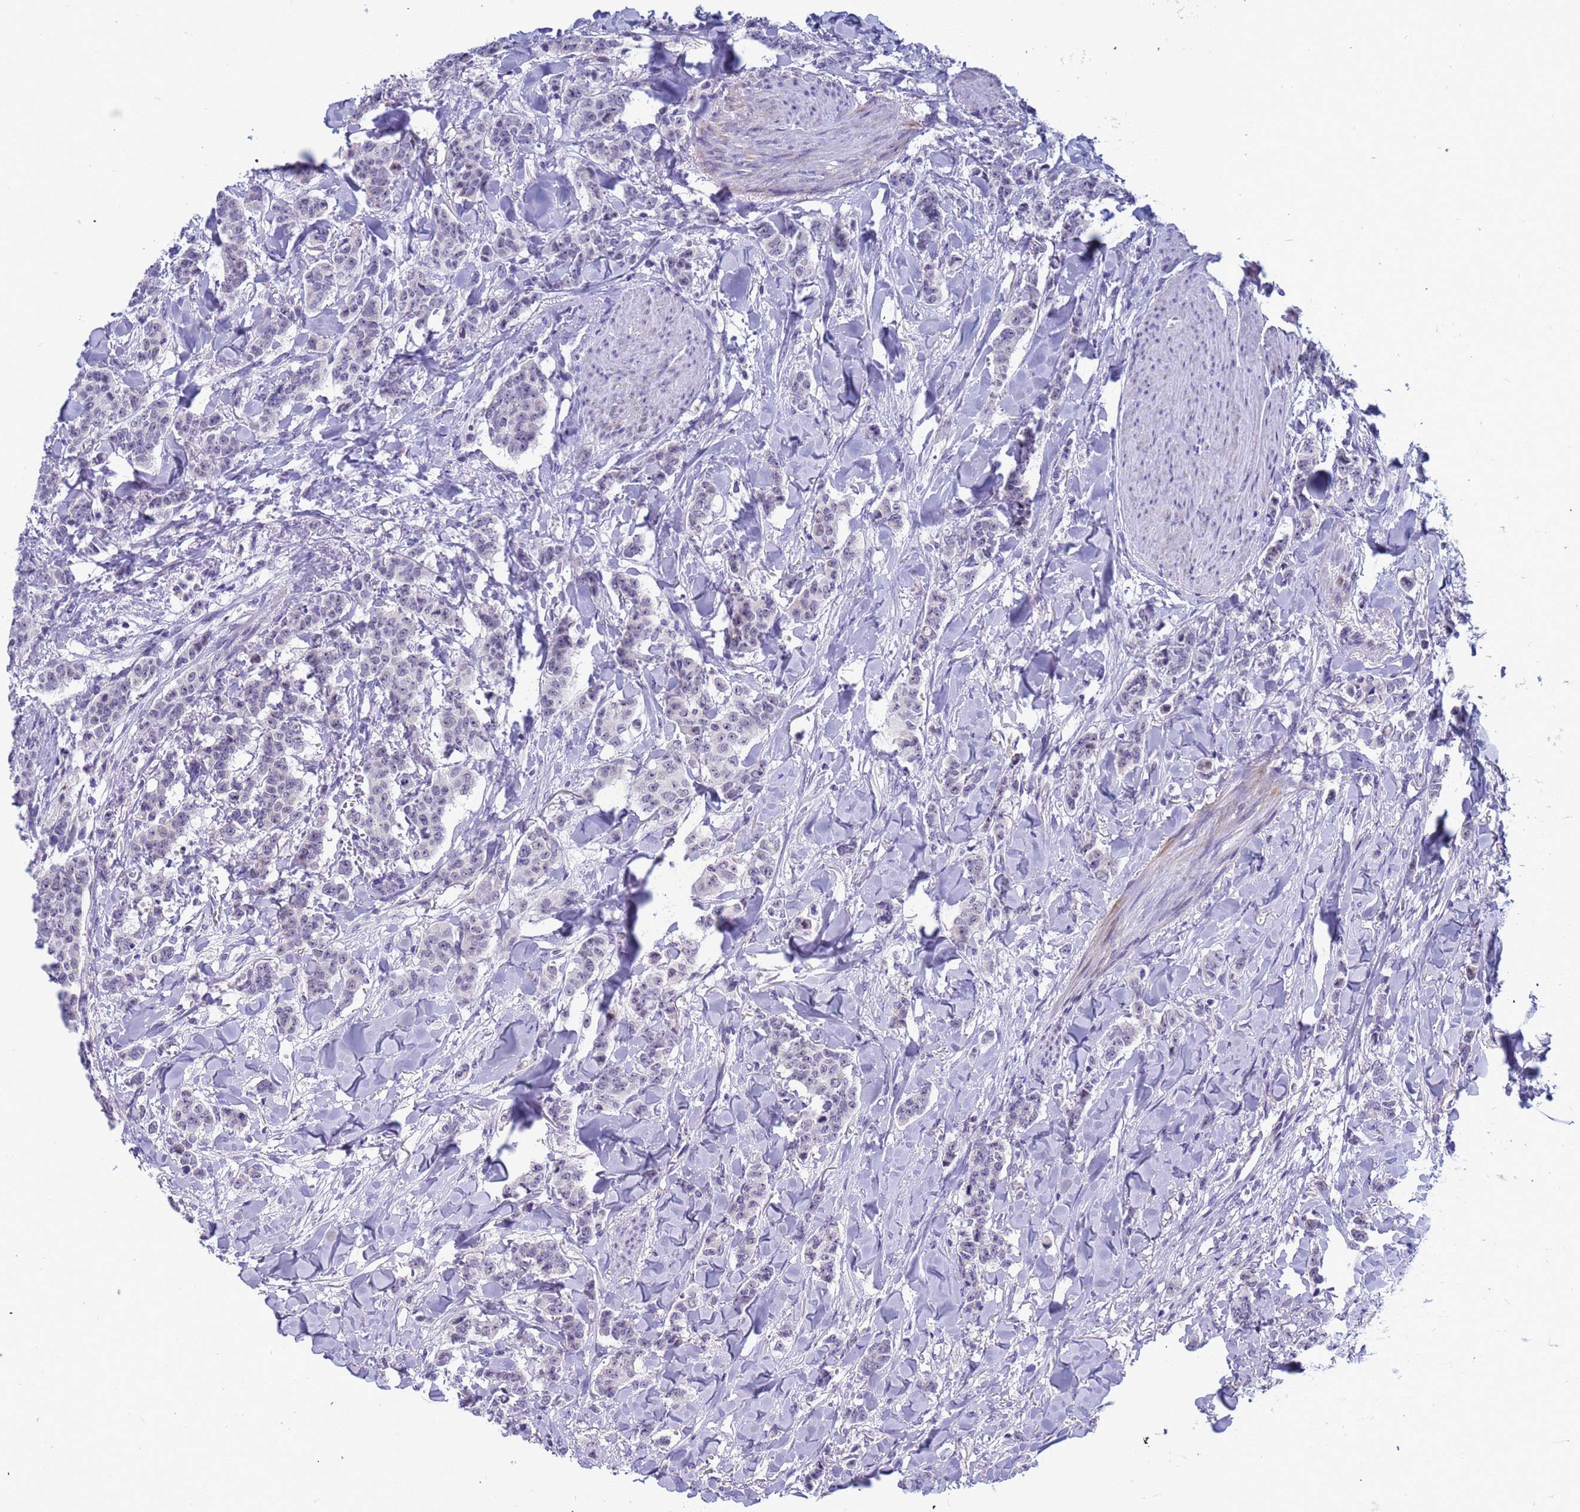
{"staining": {"intensity": "negative", "quantity": "none", "location": "none"}, "tissue": "breast cancer", "cell_type": "Tumor cells", "image_type": "cancer", "snomed": [{"axis": "morphology", "description": "Duct carcinoma"}, {"axis": "topography", "description": "Breast"}], "caption": "Immunohistochemical staining of human breast cancer (invasive ductal carcinoma) reveals no significant expression in tumor cells. The staining was performed using DAB (3,3'-diaminobenzidine) to visualize the protein expression in brown, while the nuclei were stained in blue with hematoxylin (Magnification: 20x).", "gene": "CXorf65", "patient": {"sex": "female", "age": 40}}